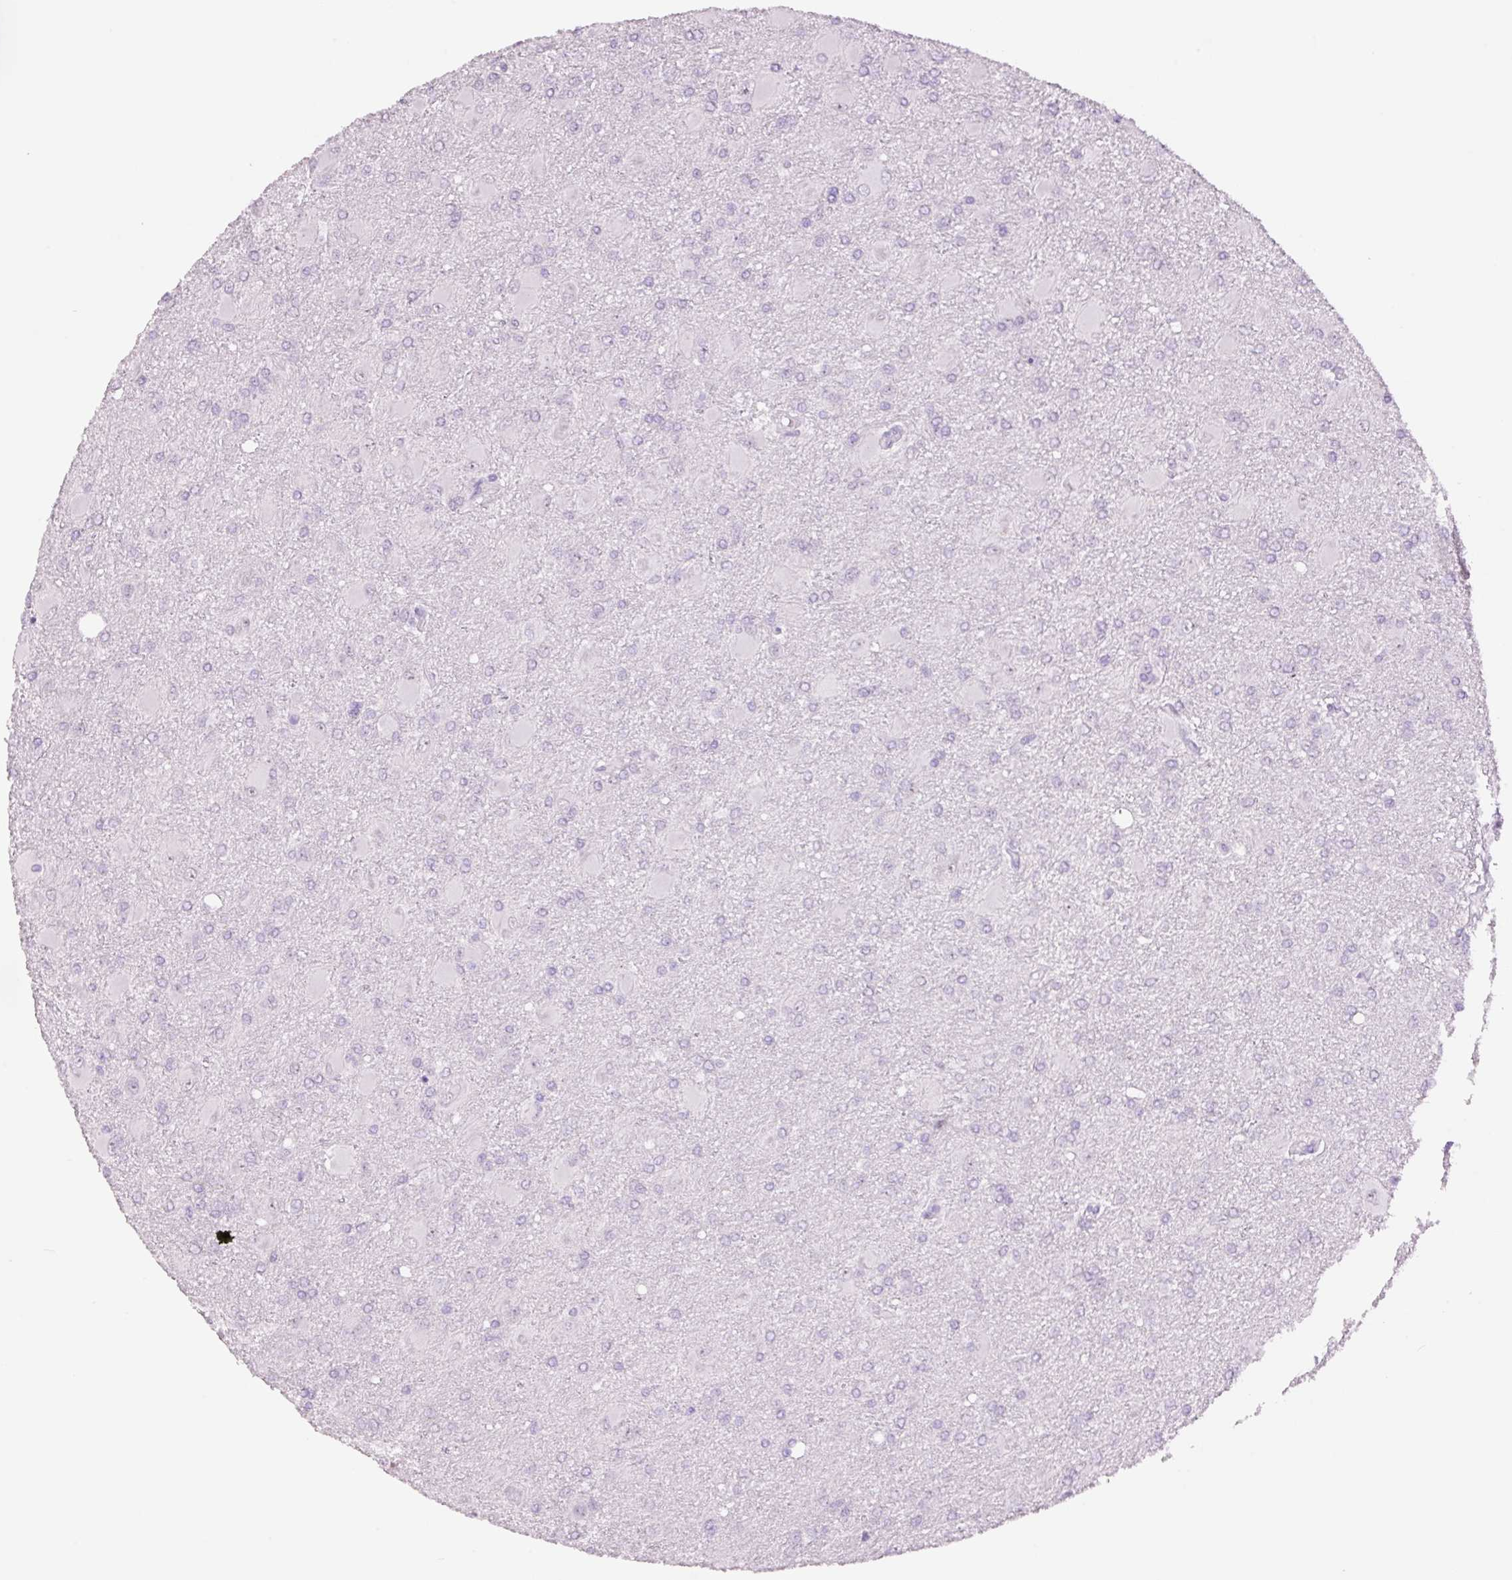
{"staining": {"intensity": "negative", "quantity": "none", "location": "none"}, "tissue": "glioma", "cell_type": "Tumor cells", "image_type": "cancer", "snomed": [{"axis": "morphology", "description": "Glioma, malignant, High grade"}, {"axis": "topography", "description": "Brain"}], "caption": "Immunohistochemical staining of human glioma displays no significant positivity in tumor cells.", "gene": "GCG", "patient": {"sex": "male", "age": 67}}